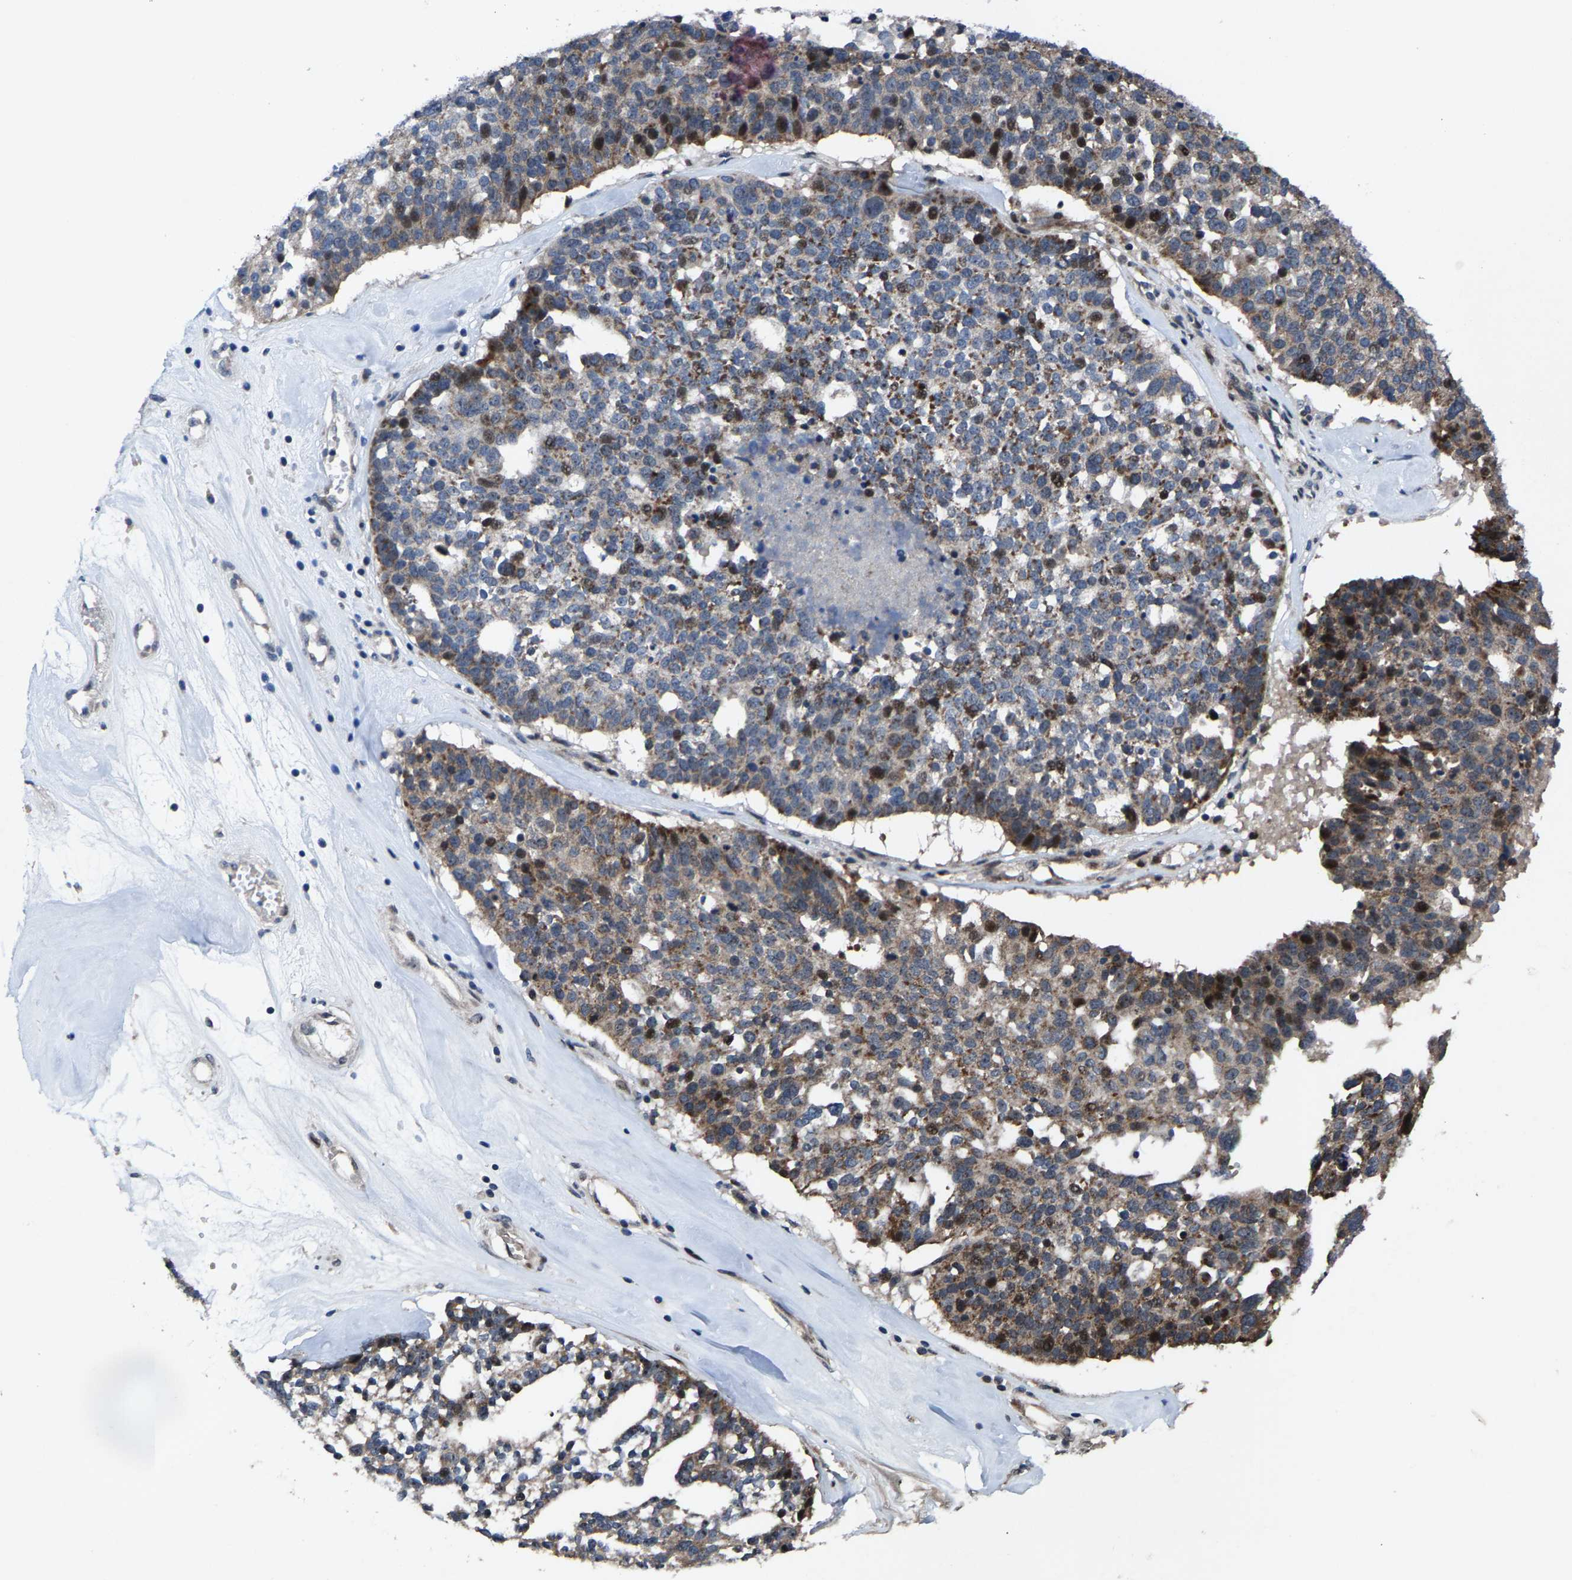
{"staining": {"intensity": "moderate", "quantity": "25%-75%", "location": "cytoplasmic/membranous,nuclear"}, "tissue": "ovarian cancer", "cell_type": "Tumor cells", "image_type": "cancer", "snomed": [{"axis": "morphology", "description": "Cystadenocarcinoma, serous, NOS"}, {"axis": "topography", "description": "Ovary"}], "caption": "Protein staining of serous cystadenocarcinoma (ovarian) tissue demonstrates moderate cytoplasmic/membranous and nuclear positivity in about 25%-75% of tumor cells.", "gene": "HAUS6", "patient": {"sex": "female", "age": 59}}